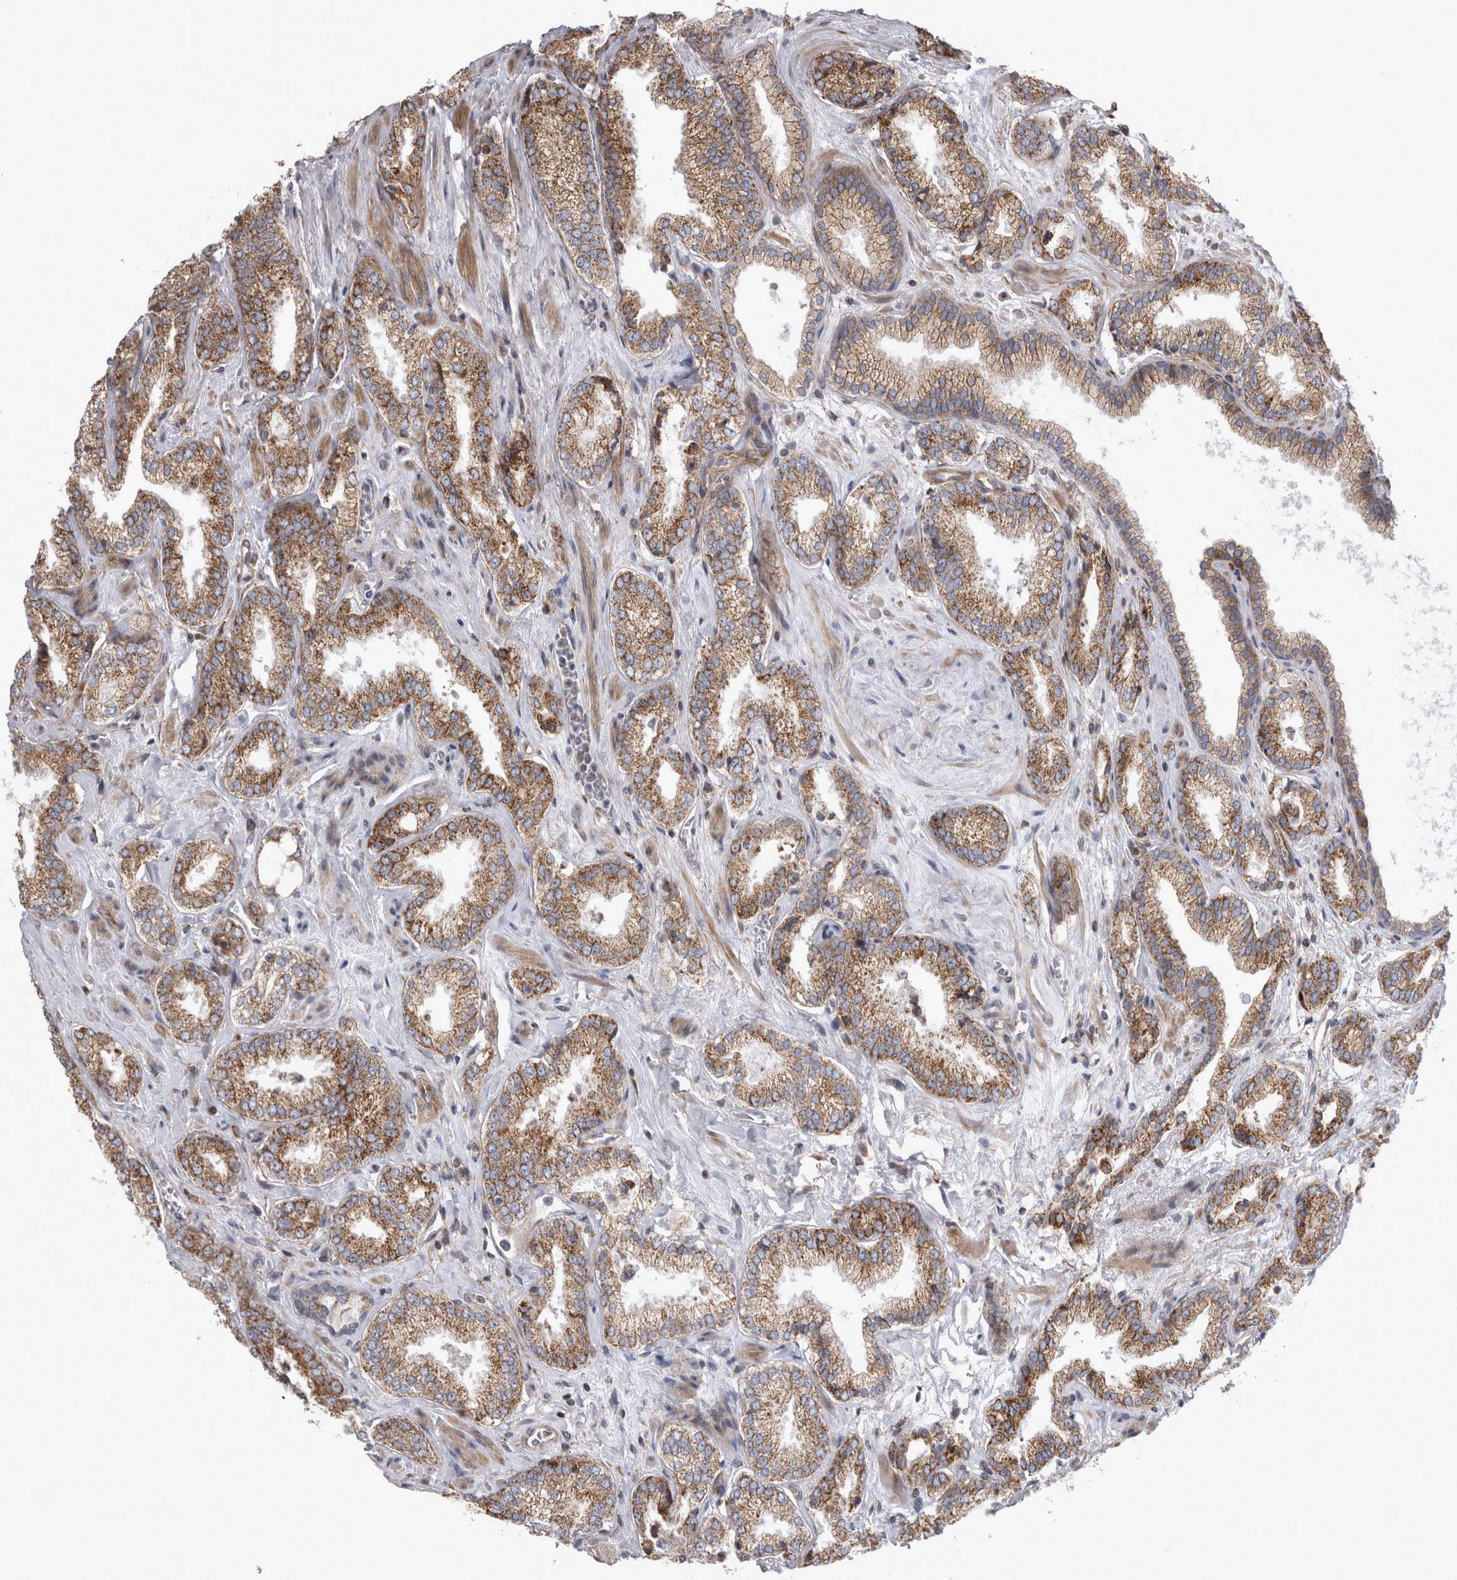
{"staining": {"intensity": "moderate", "quantity": ">75%", "location": "cytoplasmic/membranous"}, "tissue": "prostate cancer", "cell_type": "Tumor cells", "image_type": "cancer", "snomed": [{"axis": "morphology", "description": "Adenocarcinoma, Low grade"}, {"axis": "topography", "description": "Prostate"}], "caption": "There is medium levels of moderate cytoplasmic/membranous expression in tumor cells of prostate cancer (low-grade adenocarcinoma), as demonstrated by immunohistochemical staining (brown color).", "gene": "TSPOAP1", "patient": {"sex": "male", "age": 62}}